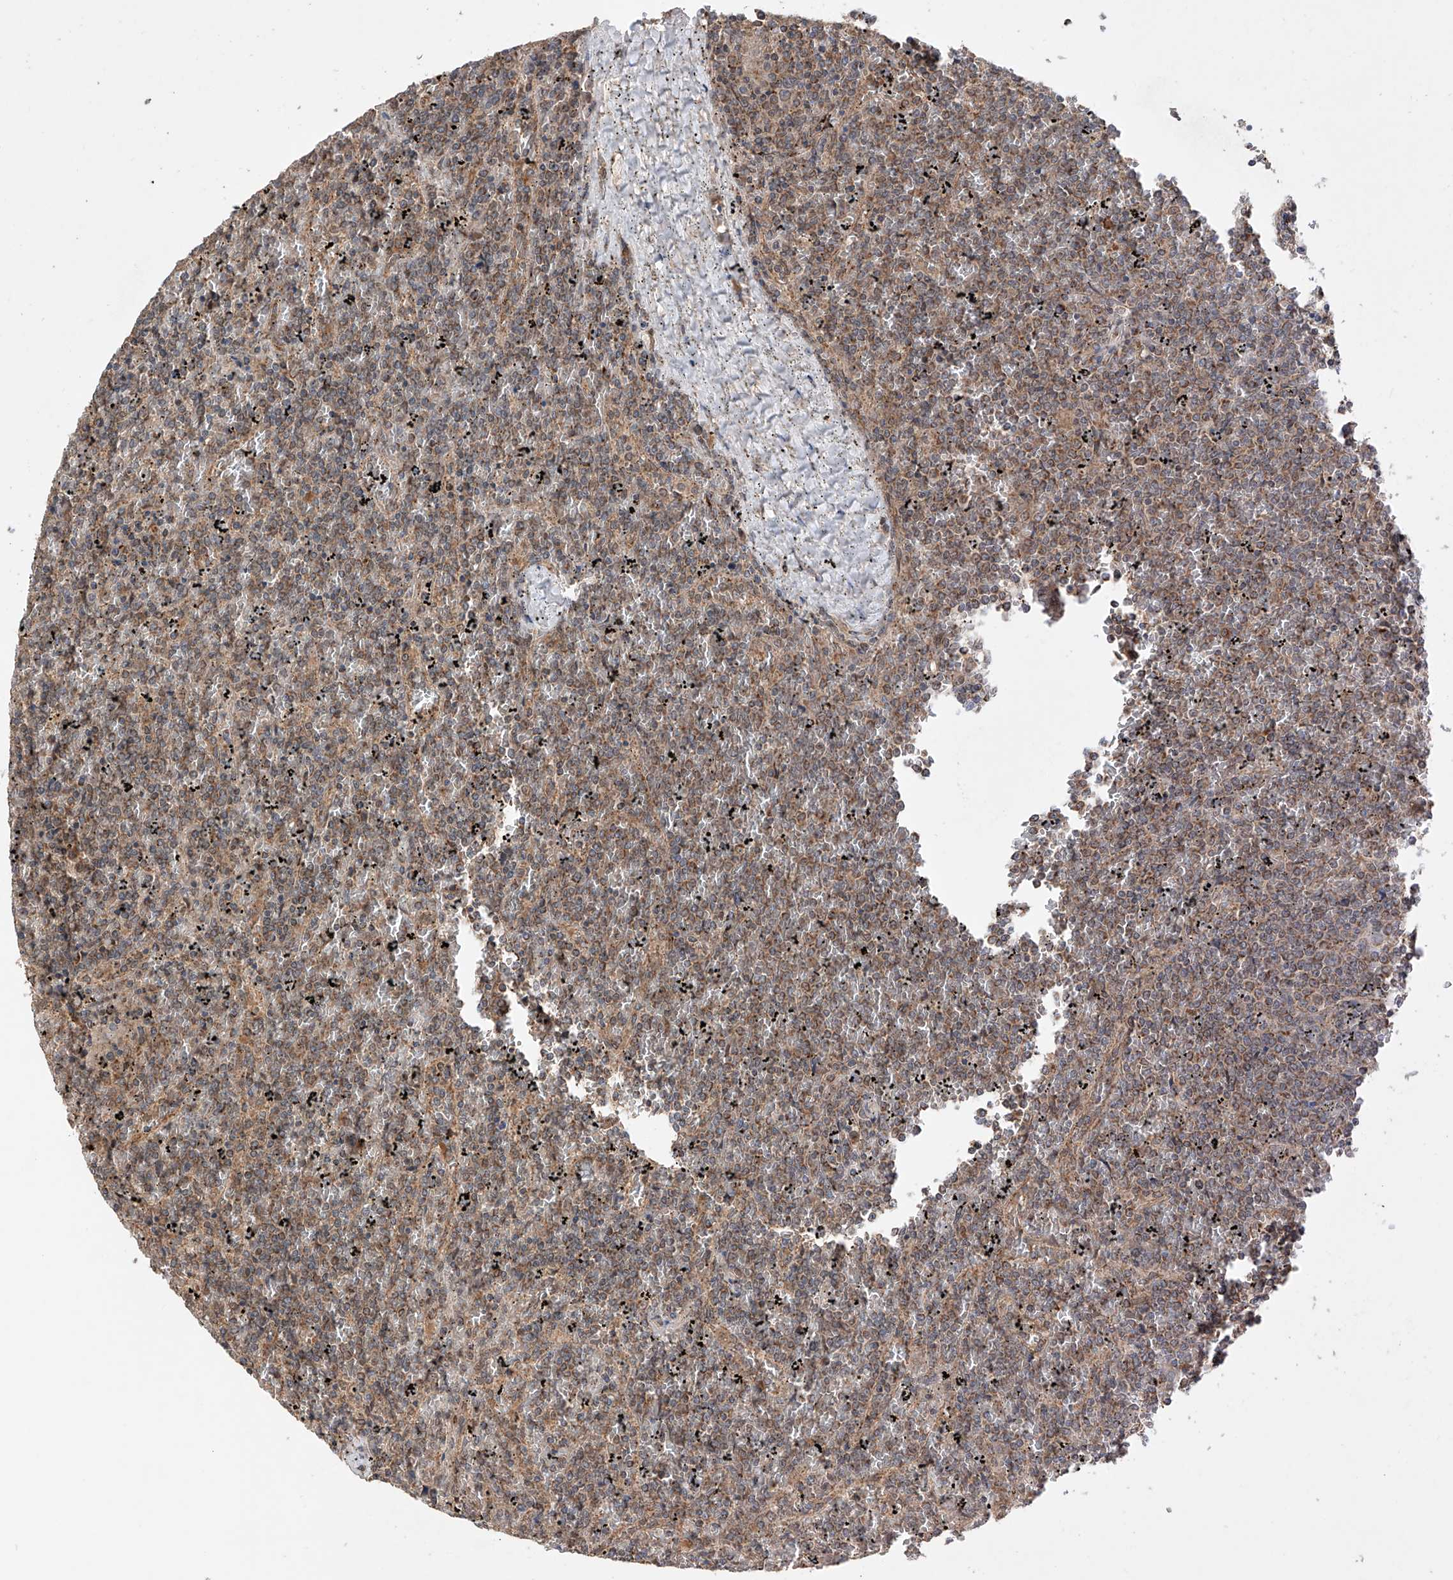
{"staining": {"intensity": "moderate", "quantity": ">75%", "location": "cytoplasmic/membranous"}, "tissue": "lymphoma", "cell_type": "Tumor cells", "image_type": "cancer", "snomed": [{"axis": "morphology", "description": "Malignant lymphoma, non-Hodgkin's type, Low grade"}, {"axis": "topography", "description": "Spleen"}], "caption": "There is medium levels of moderate cytoplasmic/membranous staining in tumor cells of lymphoma, as demonstrated by immunohistochemical staining (brown color).", "gene": "SDHAF4", "patient": {"sex": "female", "age": 19}}